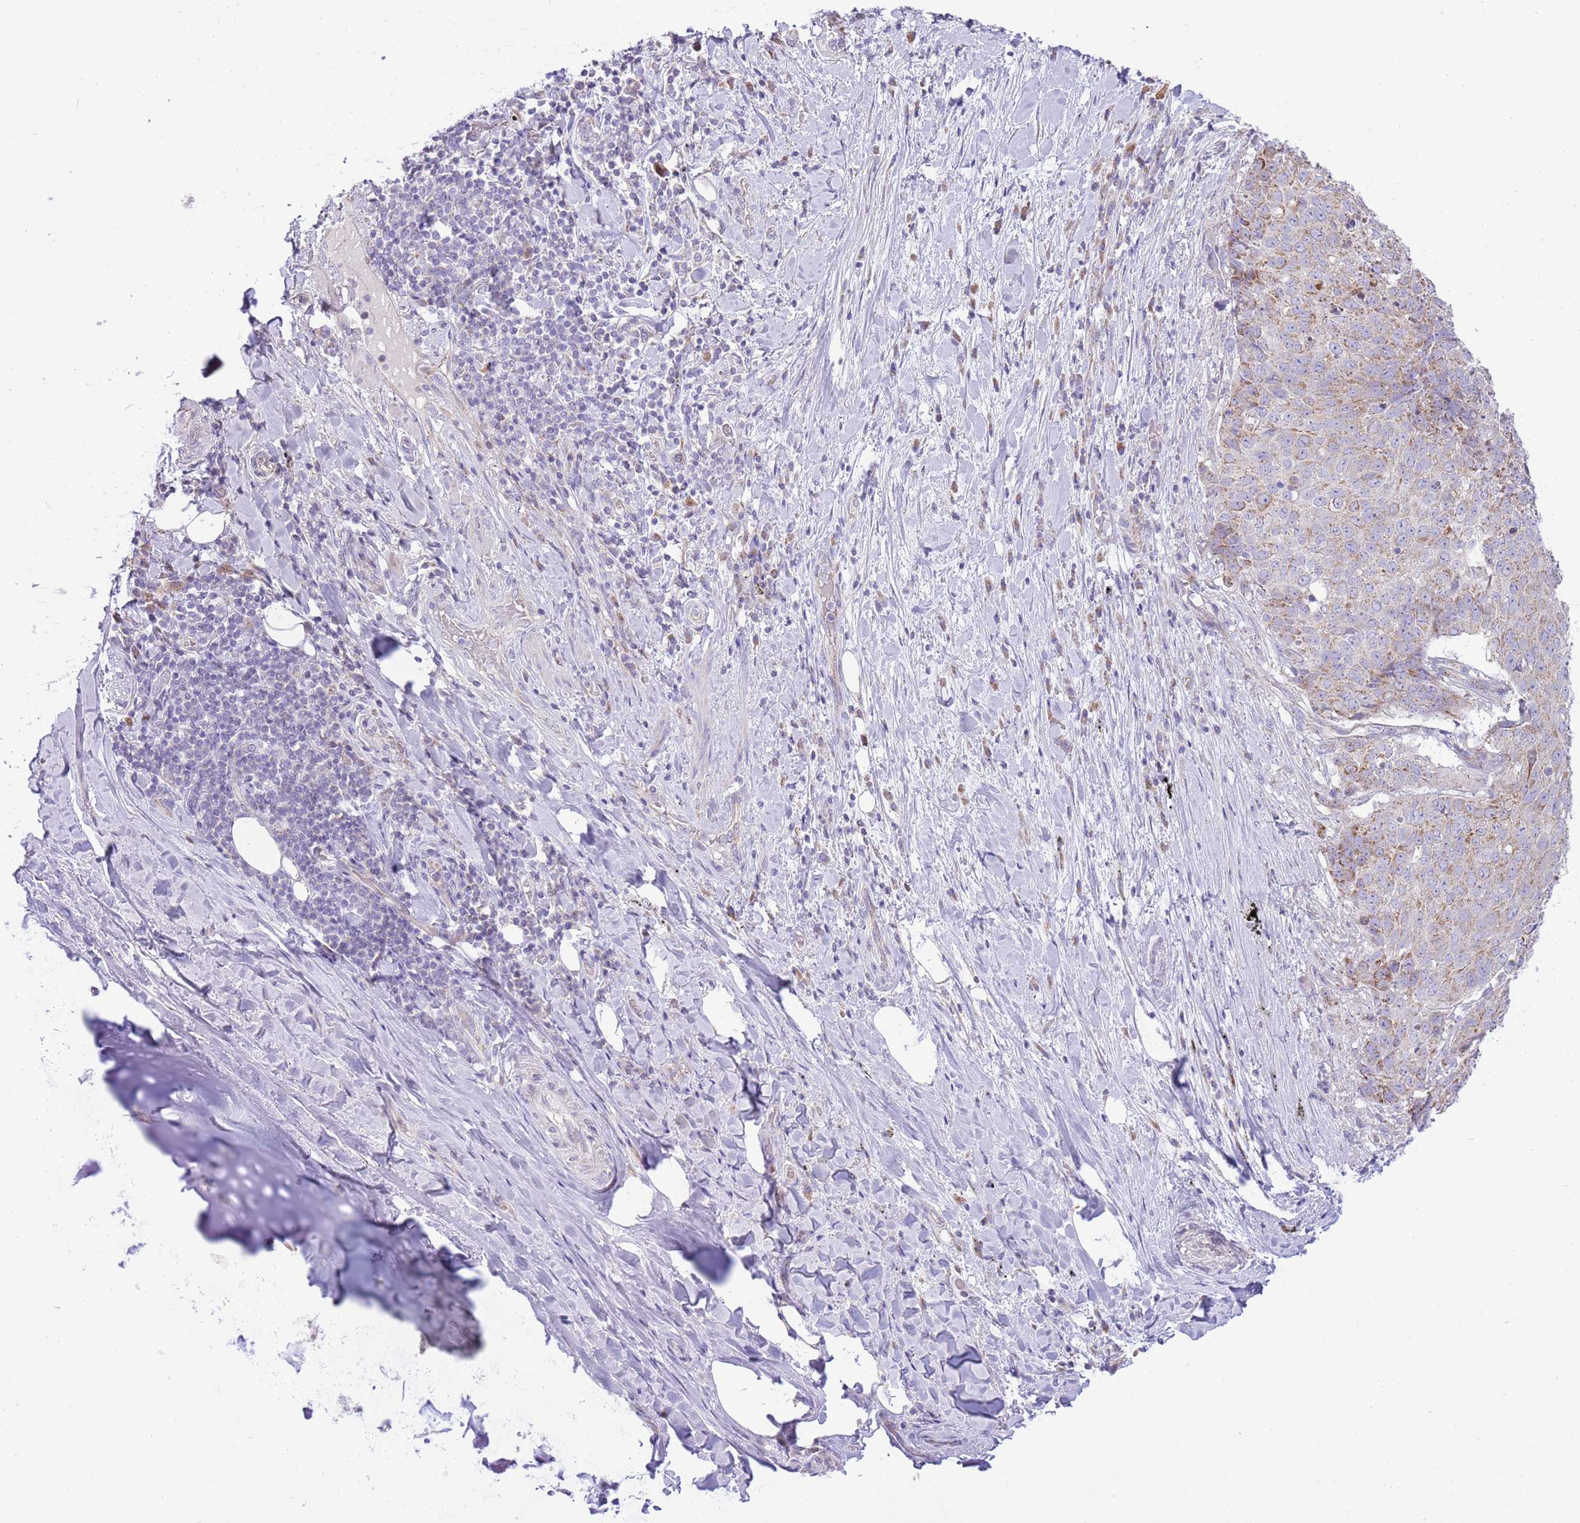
{"staining": {"intensity": "negative", "quantity": "none", "location": "none"}, "tissue": "adipose tissue", "cell_type": "Adipocytes", "image_type": "normal", "snomed": [{"axis": "morphology", "description": "Normal tissue, NOS"}, {"axis": "morphology", "description": "Squamous cell carcinoma, NOS"}, {"axis": "topography", "description": "Bronchus"}, {"axis": "topography", "description": "Lung"}], "caption": "Micrograph shows no significant protein expression in adipocytes of normal adipose tissue. Nuclei are stained in blue.", "gene": "OAZ2", "patient": {"sex": "male", "age": 64}}